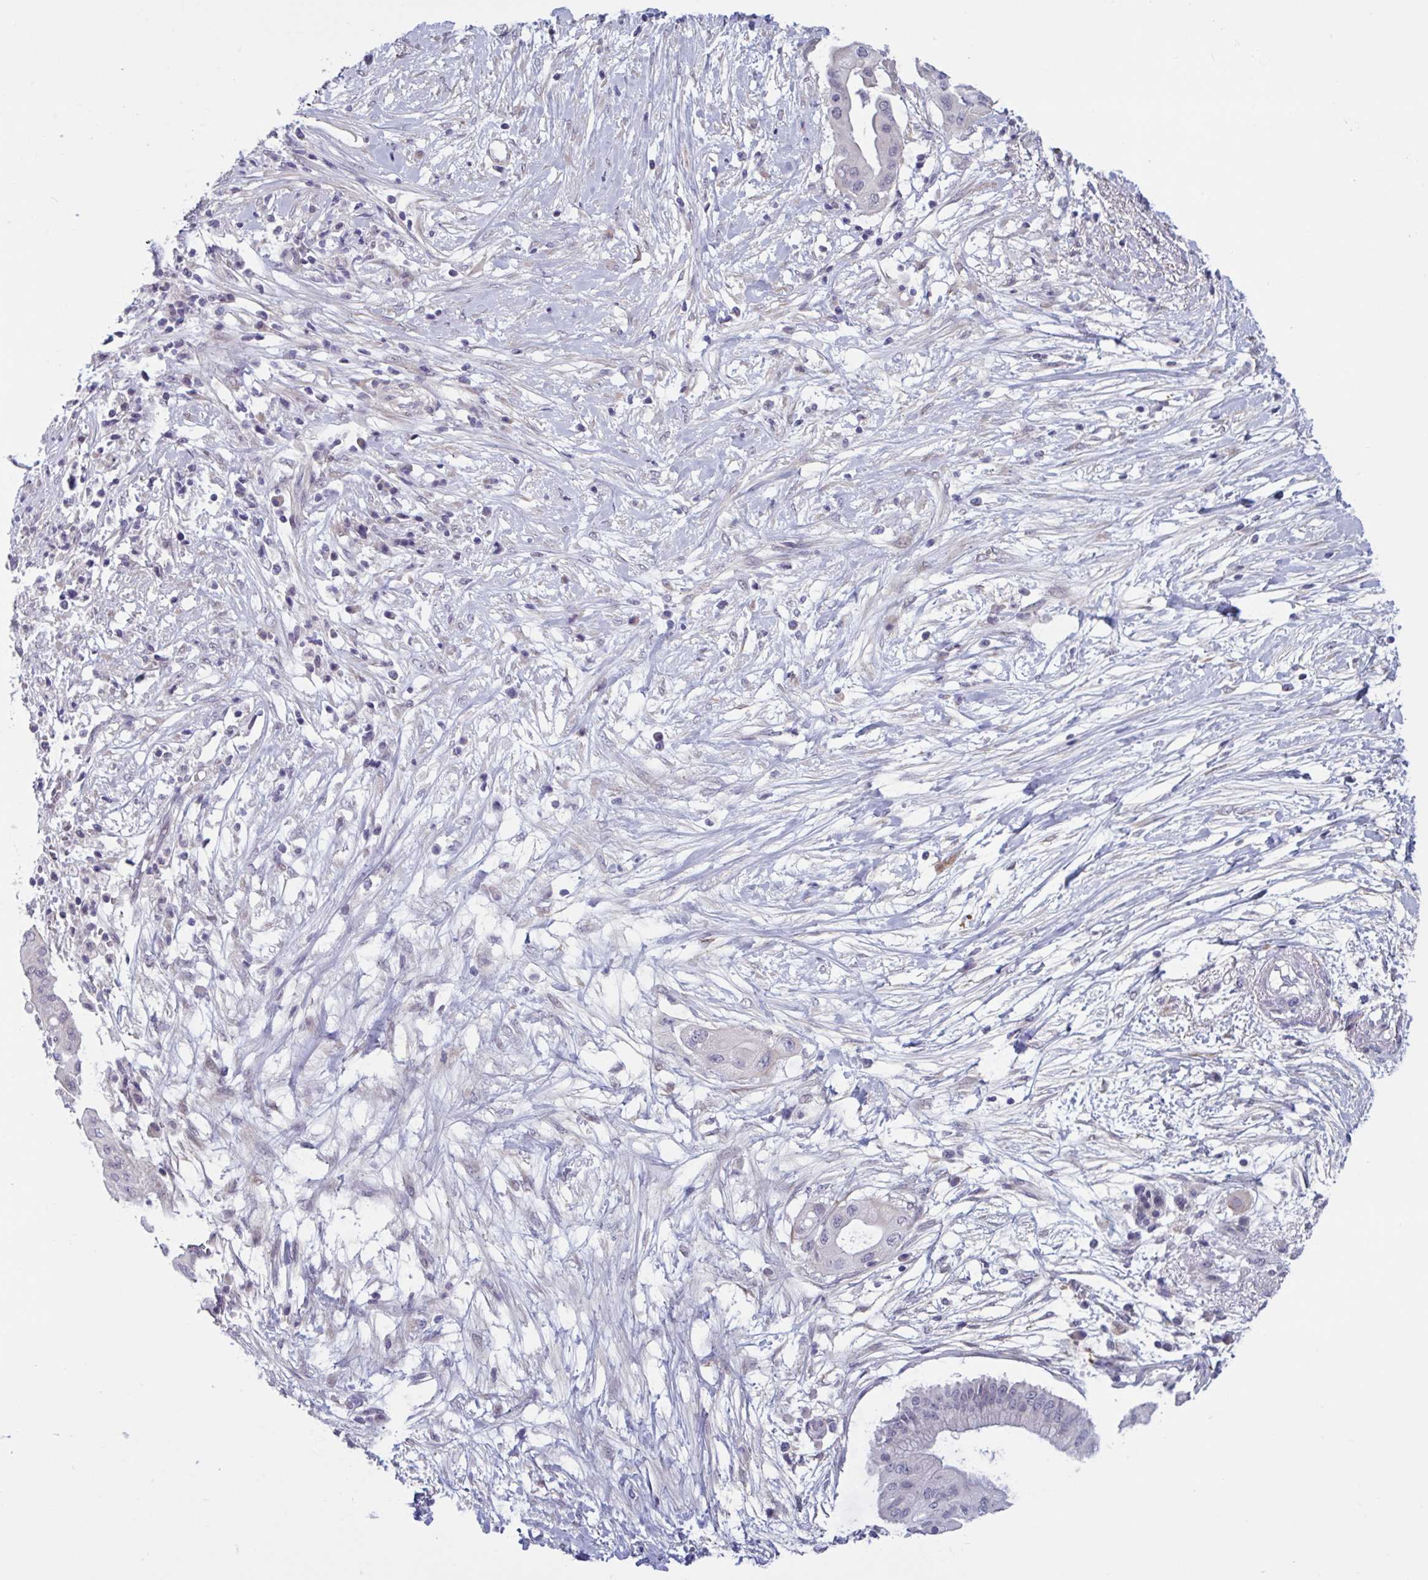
{"staining": {"intensity": "negative", "quantity": "none", "location": "none"}, "tissue": "pancreatic cancer", "cell_type": "Tumor cells", "image_type": "cancer", "snomed": [{"axis": "morphology", "description": "Adenocarcinoma, NOS"}, {"axis": "topography", "description": "Pancreas"}], "caption": "Tumor cells are negative for protein expression in human pancreatic adenocarcinoma.", "gene": "TCEAL8", "patient": {"sex": "male", "age": 68}}